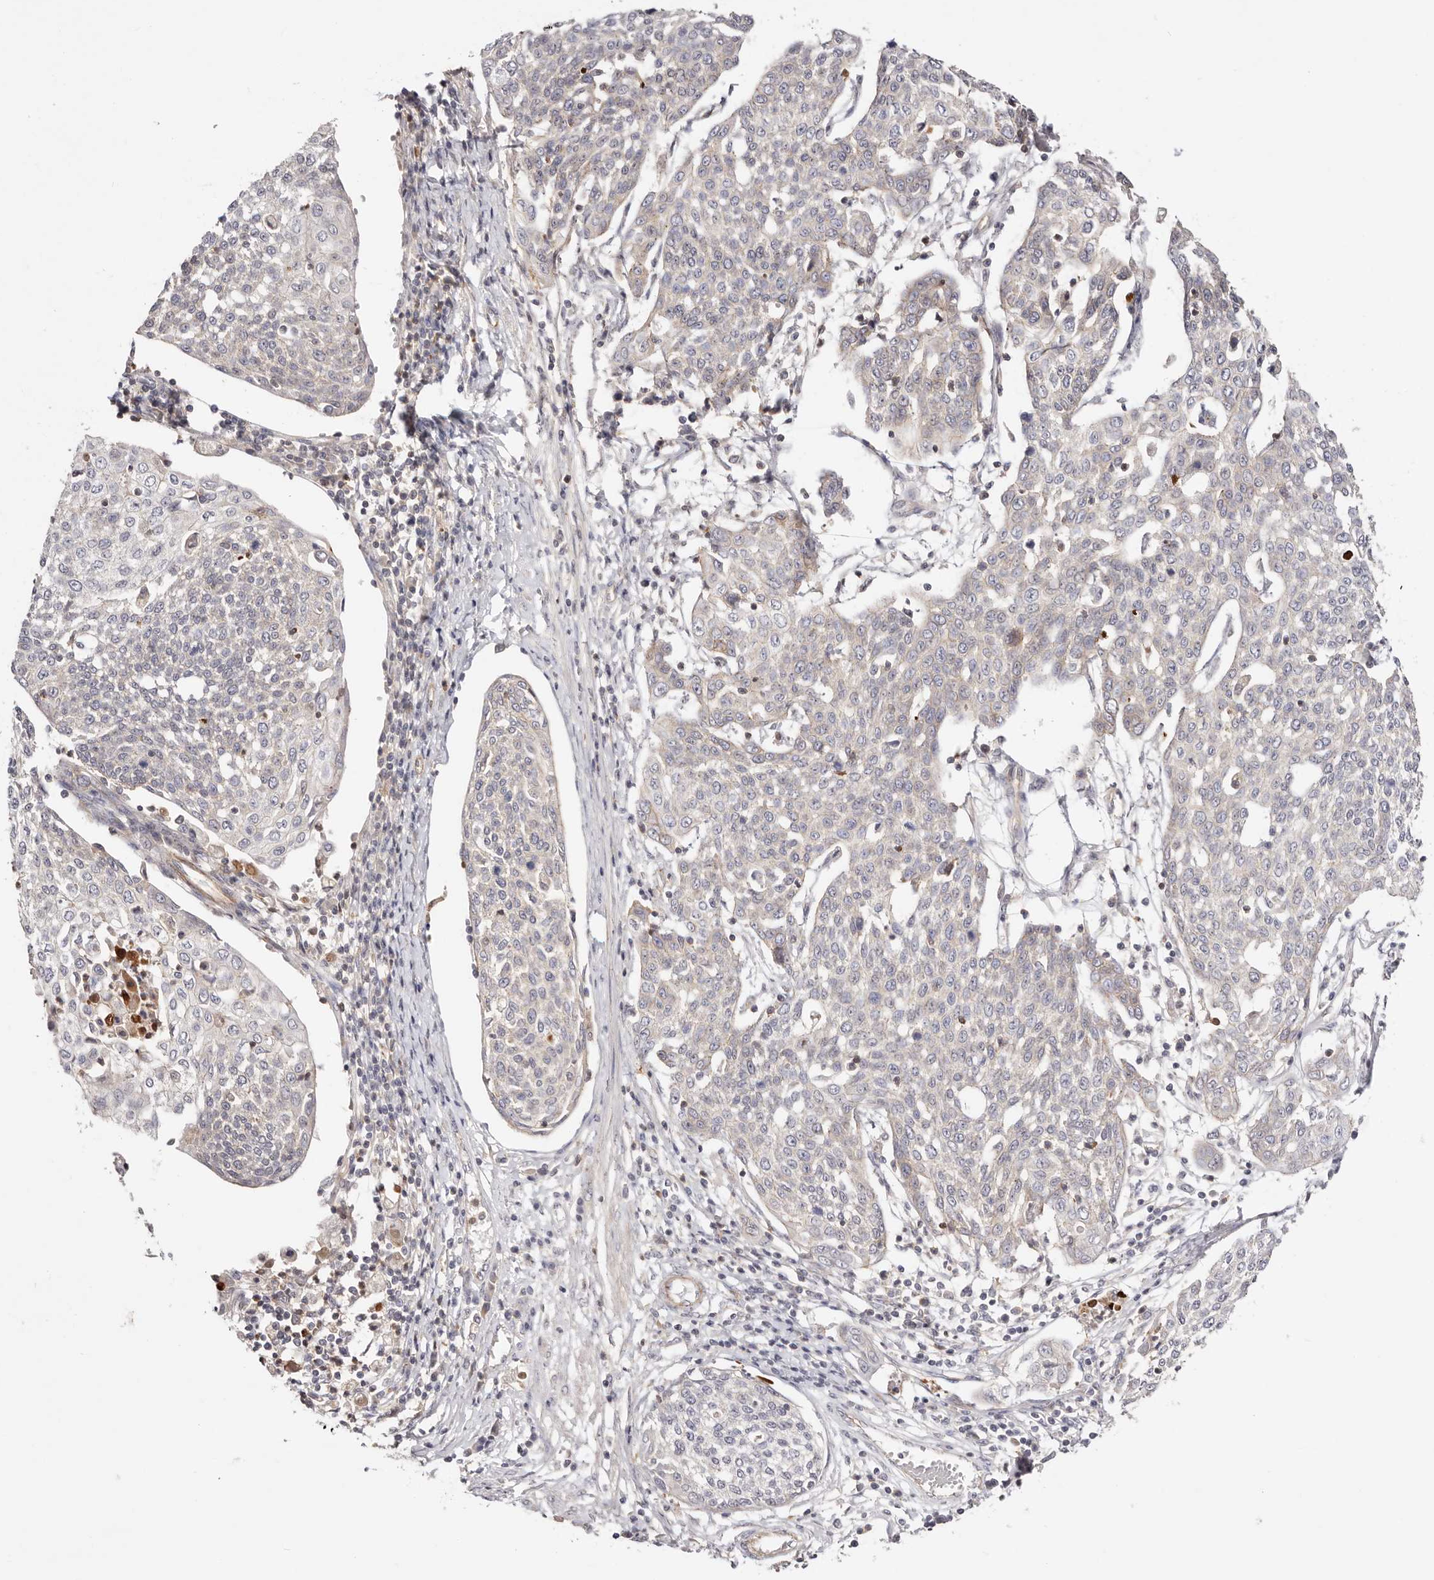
{"staining": {"intensity": "negative", "quantity": "none", "location": "none"}, "tissue": "cervical cancer", "cell_type": "Tumor cells", "image_type": "cancer", "snomed": [{"axis": "morphology", "description": "Squamous cell carcinoma, NOS"}, {"axis": "topography", "description": "Cervix"}], "caption": "This is a histopathology image of immunohistochemistry (IHC) staining of cervical cancer (squamous cell carcinoma), which shows no expression in tumor cells.", "gene": "SLC35B2", "patient": {"sex": "female", "age": 34}}